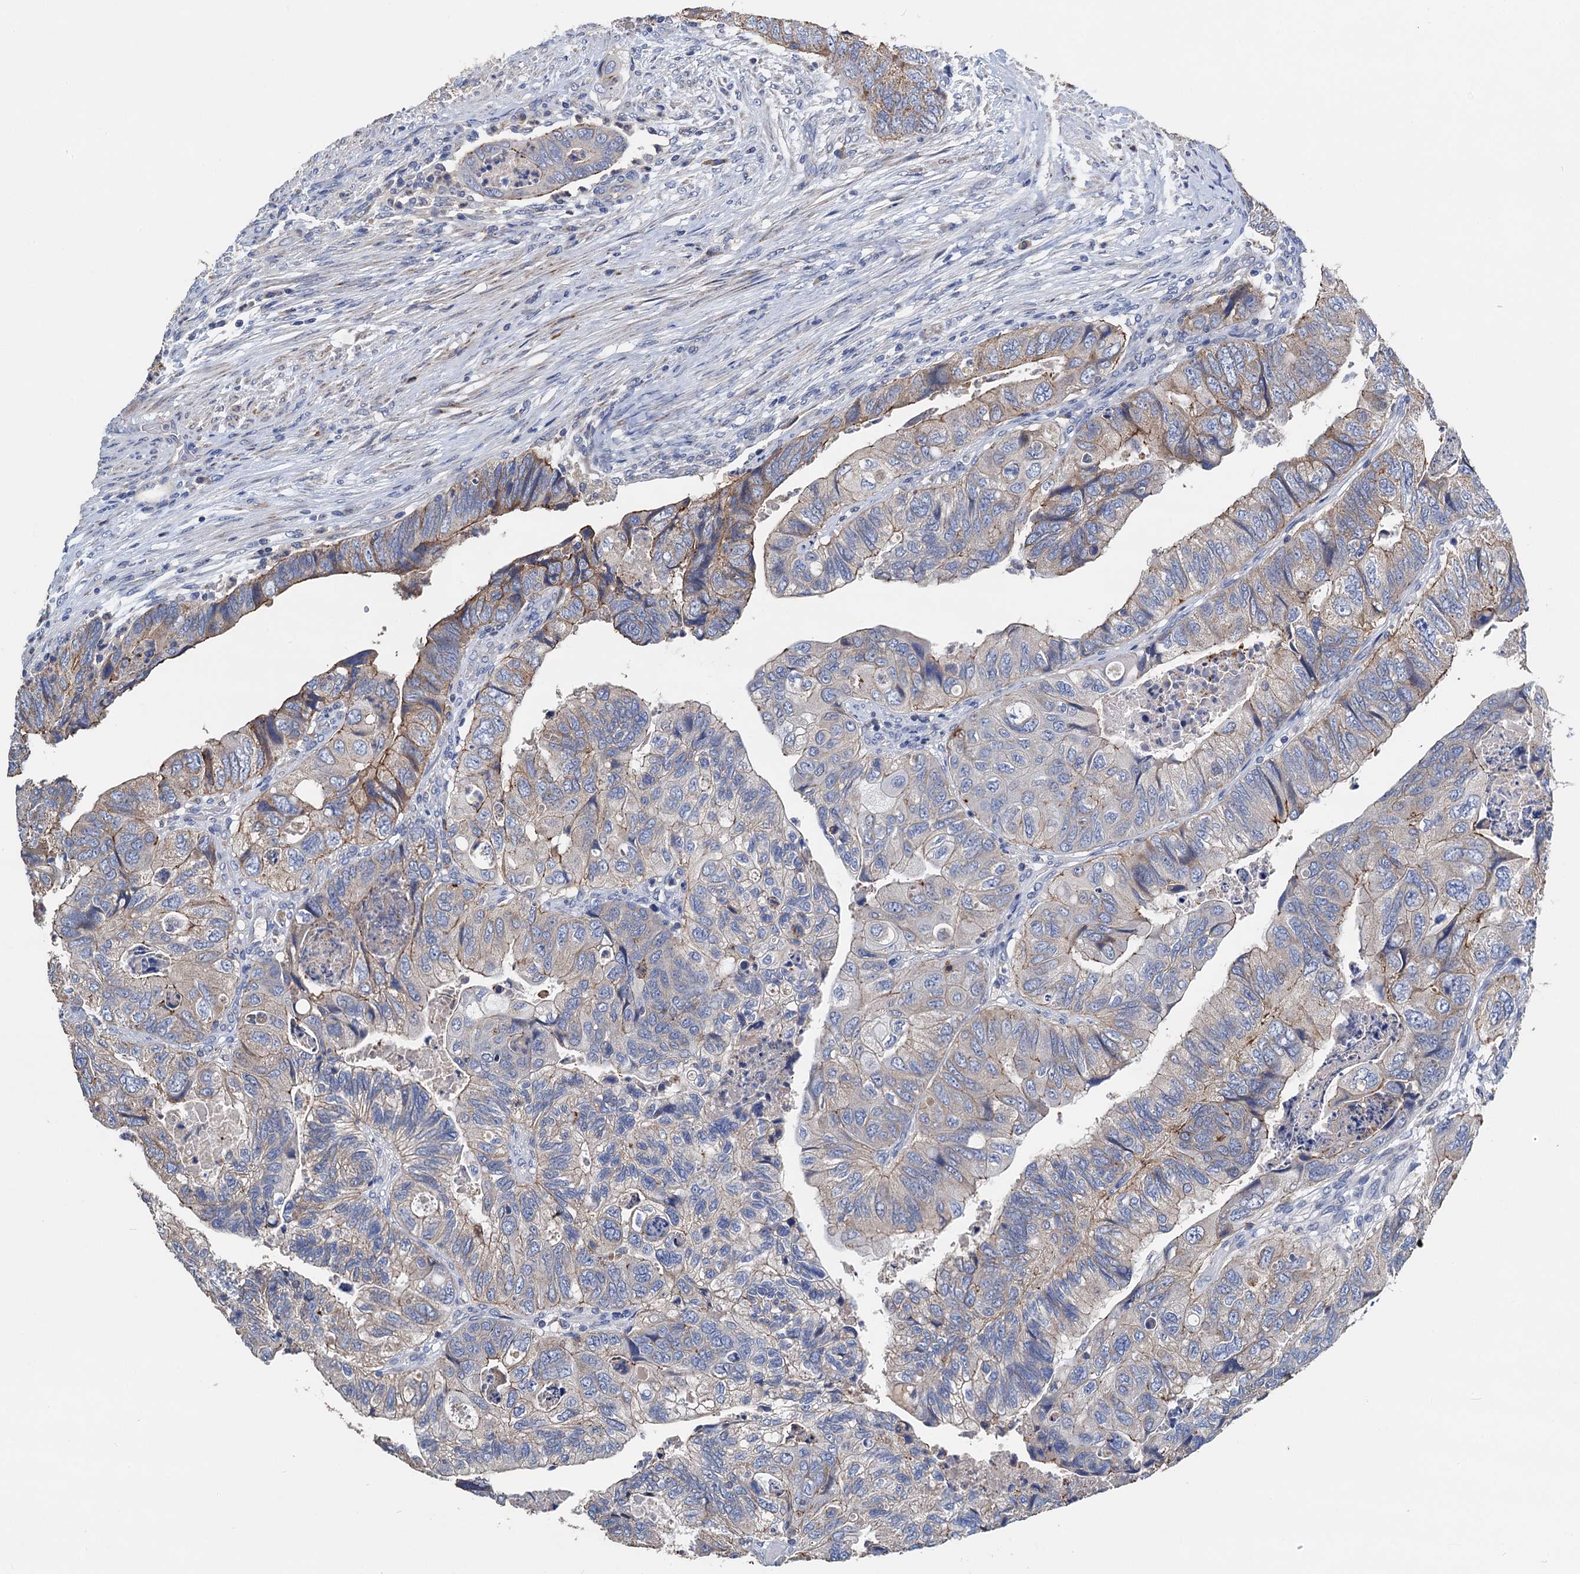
{"staining": {"intensity": "moderate", "quantity": "<25%", "location": "cytoplasmic/membranous"}, "tissue": "colorectal cancer", "cell_type": "Tumor cells", "image_type": "cancer", "snomed": [{"axis": "morphology", "description": "Adenocarcinoma, NOS"}, {"axis": "topography", "description": "Rectum"}], "caption": "Protein analysis of adenocarcinoma (colorectal) tissue shows moderate cytoplasmic/membranous staining in about <25% of tumor cells.", "gene": "DGLUCY", "patient": {"sex": "male", "age": 63}}